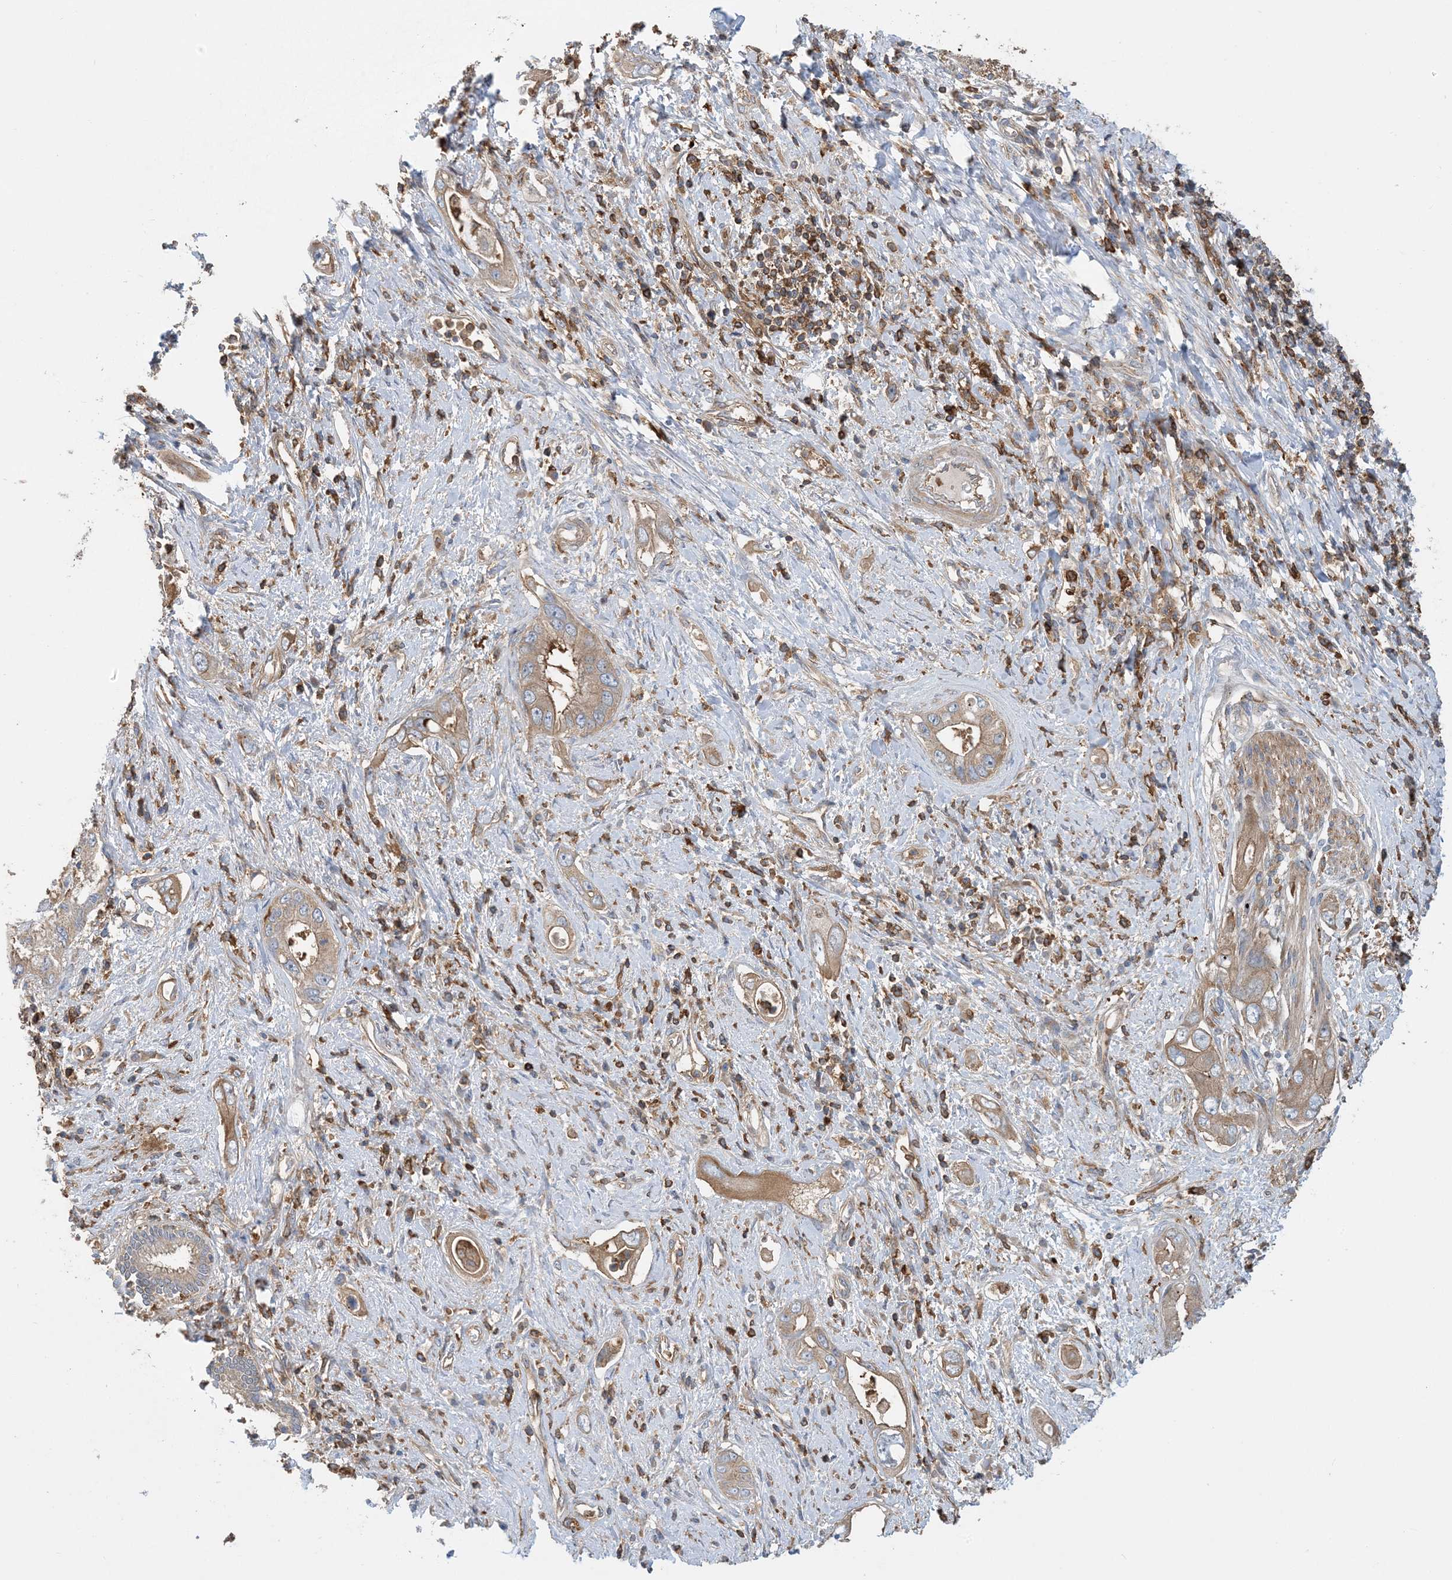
{"staining": {"intensity": "weak", "quantity": ">75%", "location": "cytoplasmic/membranous"}, "tissue": "pancreatic cancer", "cell_type": "Tumor cells", "image_type": "cancer", "snomed": [{"axis": "morphology", "description": "Inflammation, NOS"}, {"axis": "morphology", "description": "Adenocarcinoma, NOS"}, {"axis": "topography", "description": "Pancreas"}], "caption": "Immunohistochemical staining of human pancreatic cancer shows low levels of weak cytoplasmic/membranous protein staining in about >75% of tumor cells. The staining was performed using DAB to visualize the protein expression in brown, while the nuclei were stained in blue with hematoxylin (Magnification: 20x).", "gene": "SFMBT2", "patient": {"sex": "female", "age": 56}}